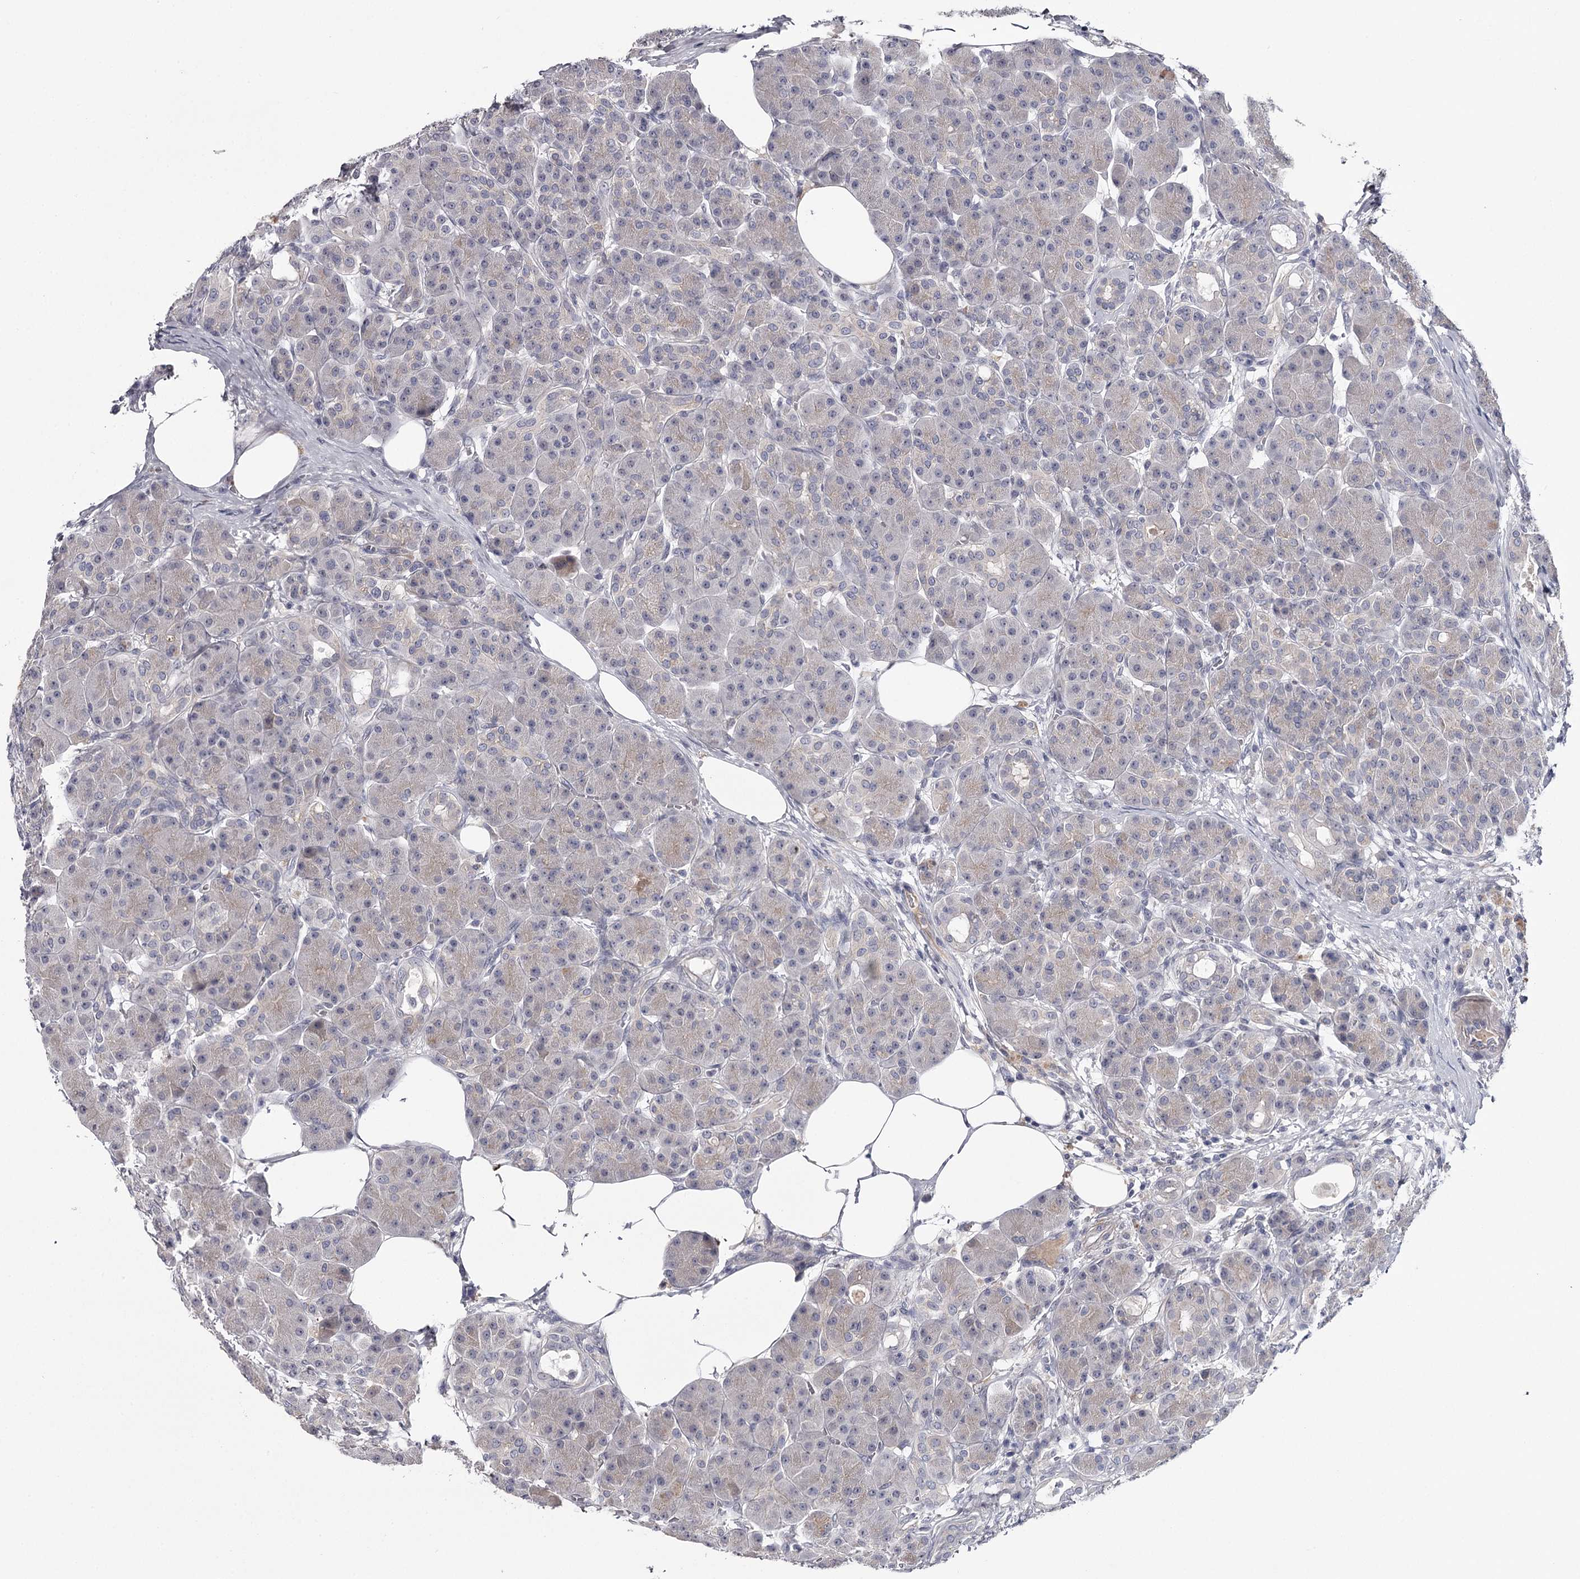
{"staining": {"intensity": "weak", "quantity": "<25%", "location": "cytoplasmic/membranous"}, "tissue": "pancreas", "cell_type": "Exocrine glandular cells", "image_type": "normal", "snomed": [{"axis": "morphology", "description": "Normal tissue, NOS"}, {"axis": "topography", "description": "Pancreas"}], "caption": "A high-resolution photomicrograph shows IHC staining of unremarkable pancreas, which reveals no significant positivity in exocrine glandular cells. Brightfield microscopy of immunohistochemistry stained with DAB (3,3'-diaminobenzidine) (brown) and hematoxylin (blue), captured at high magnification.", "gene": "FDXACB1", "patient": {"sex": "male", "age": 63}}